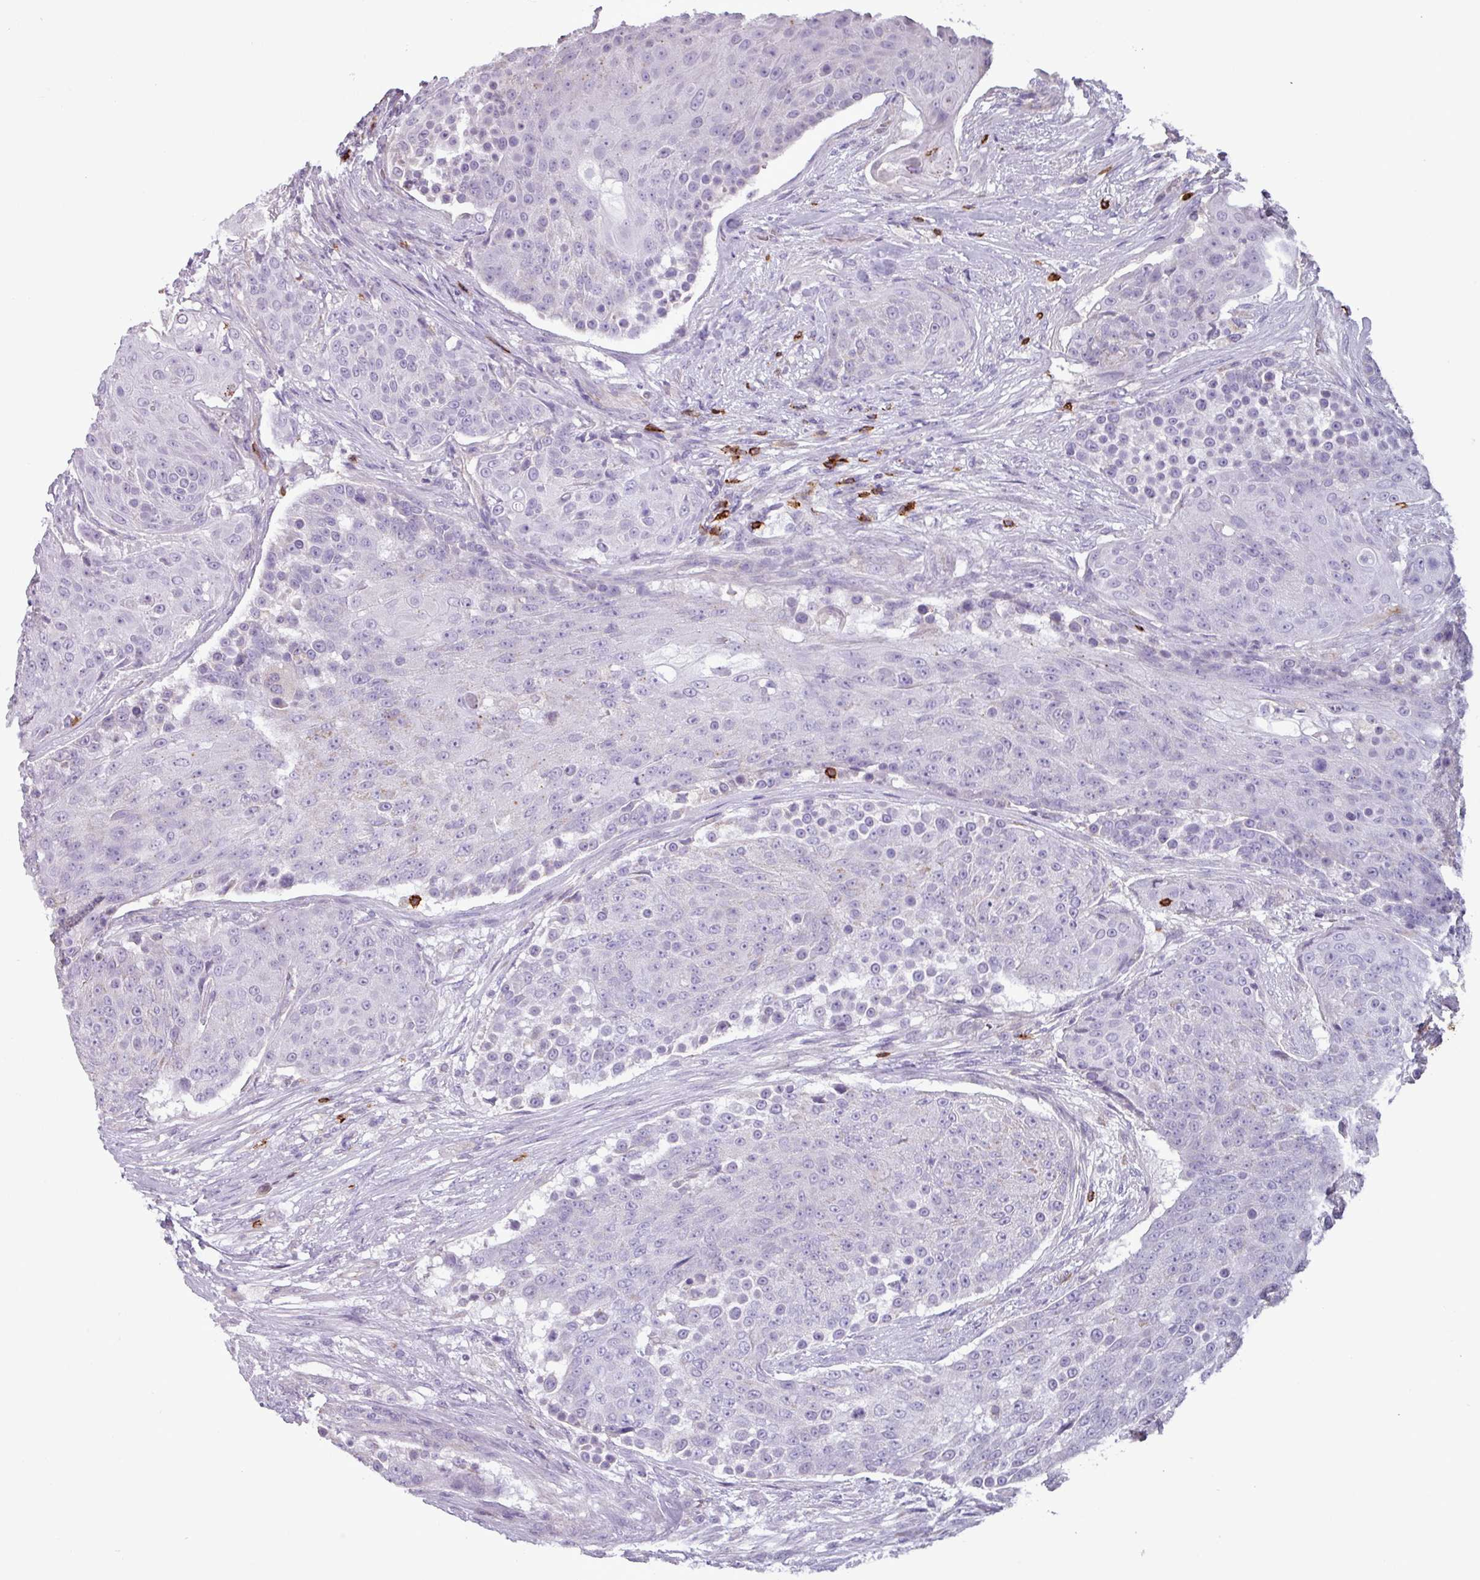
{"staining": {"intensity": "negative", "quantity": "none", "location": "none"}, "tissue": "urothelial cancer", "cell_type": "Tumor cells", "image_type": "cancer", "snomed": [{"axis": "morphology", "description": "Urothelial carcinoma, High grade"}, {"axis": "topography", "description": "Urinary bladder"}], "caption": "There is no significant expression in tumor cells of urothelial carcinoma (high-grade).", "gene": "CD8A", "patient": {"sex": "female", "age": 63}}